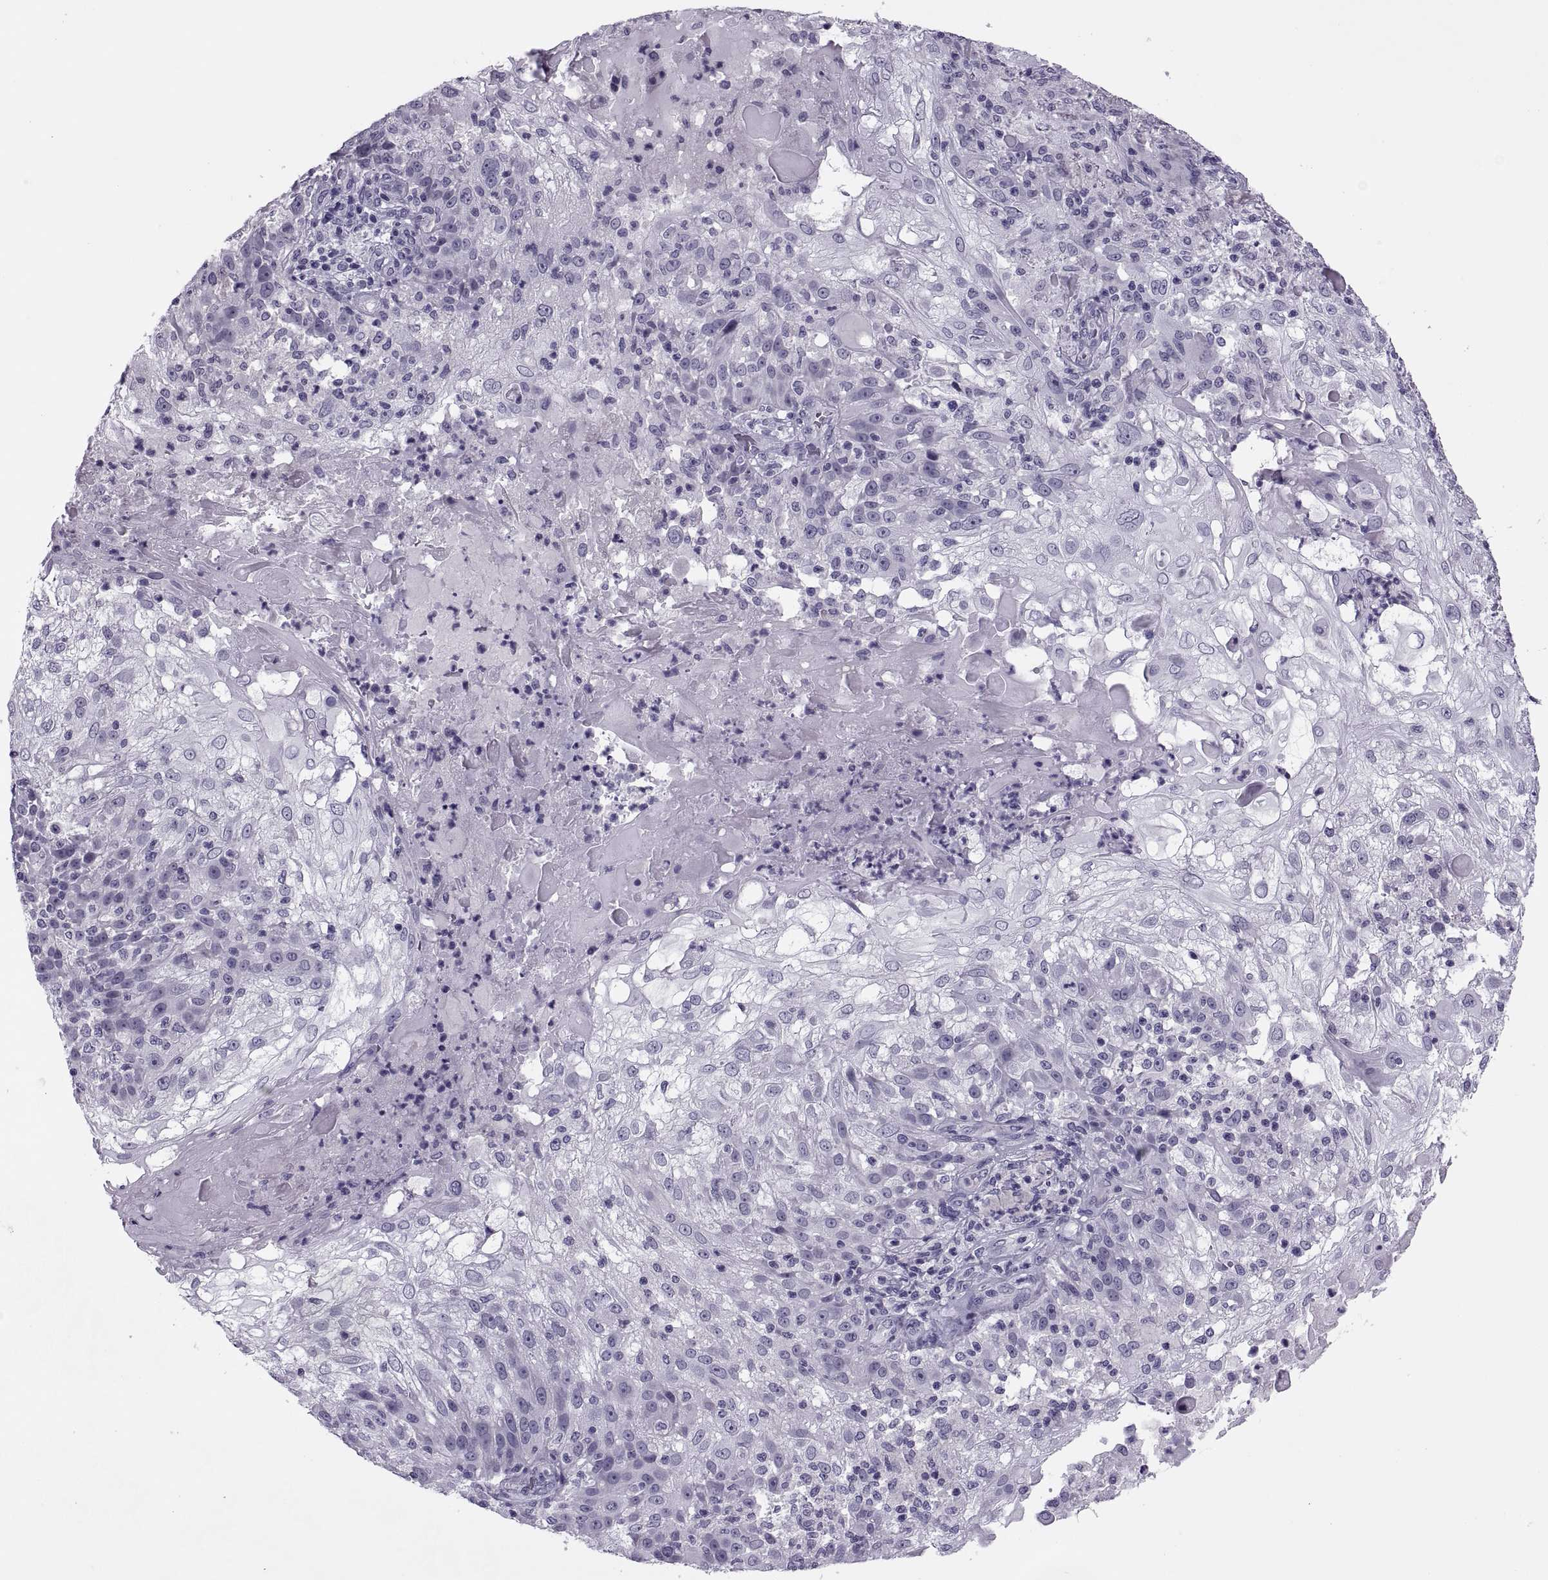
{"staining": {"intensity": "negative", "quantity": "none", "location": "none"}, "tissue": "skin cancer", "cell_type": "Tumor cells", "image_type": "cancer", "snomed": [{"axis": "morphology", "description": "Normal tissue, NOS"}, {"axis": "morphology", "description": "Squamous cell carcinoma, NOS"}, {"axis": "topography", "description": "Skin"}], "caption": "A high-resolution histopathology image shows IHC staining of squamous cell carcinoma (skin), which exhibits no significant positivity in tumor cells.", "gene": "SYNGR4", "patient": {"sex": "female", "age": 83}}